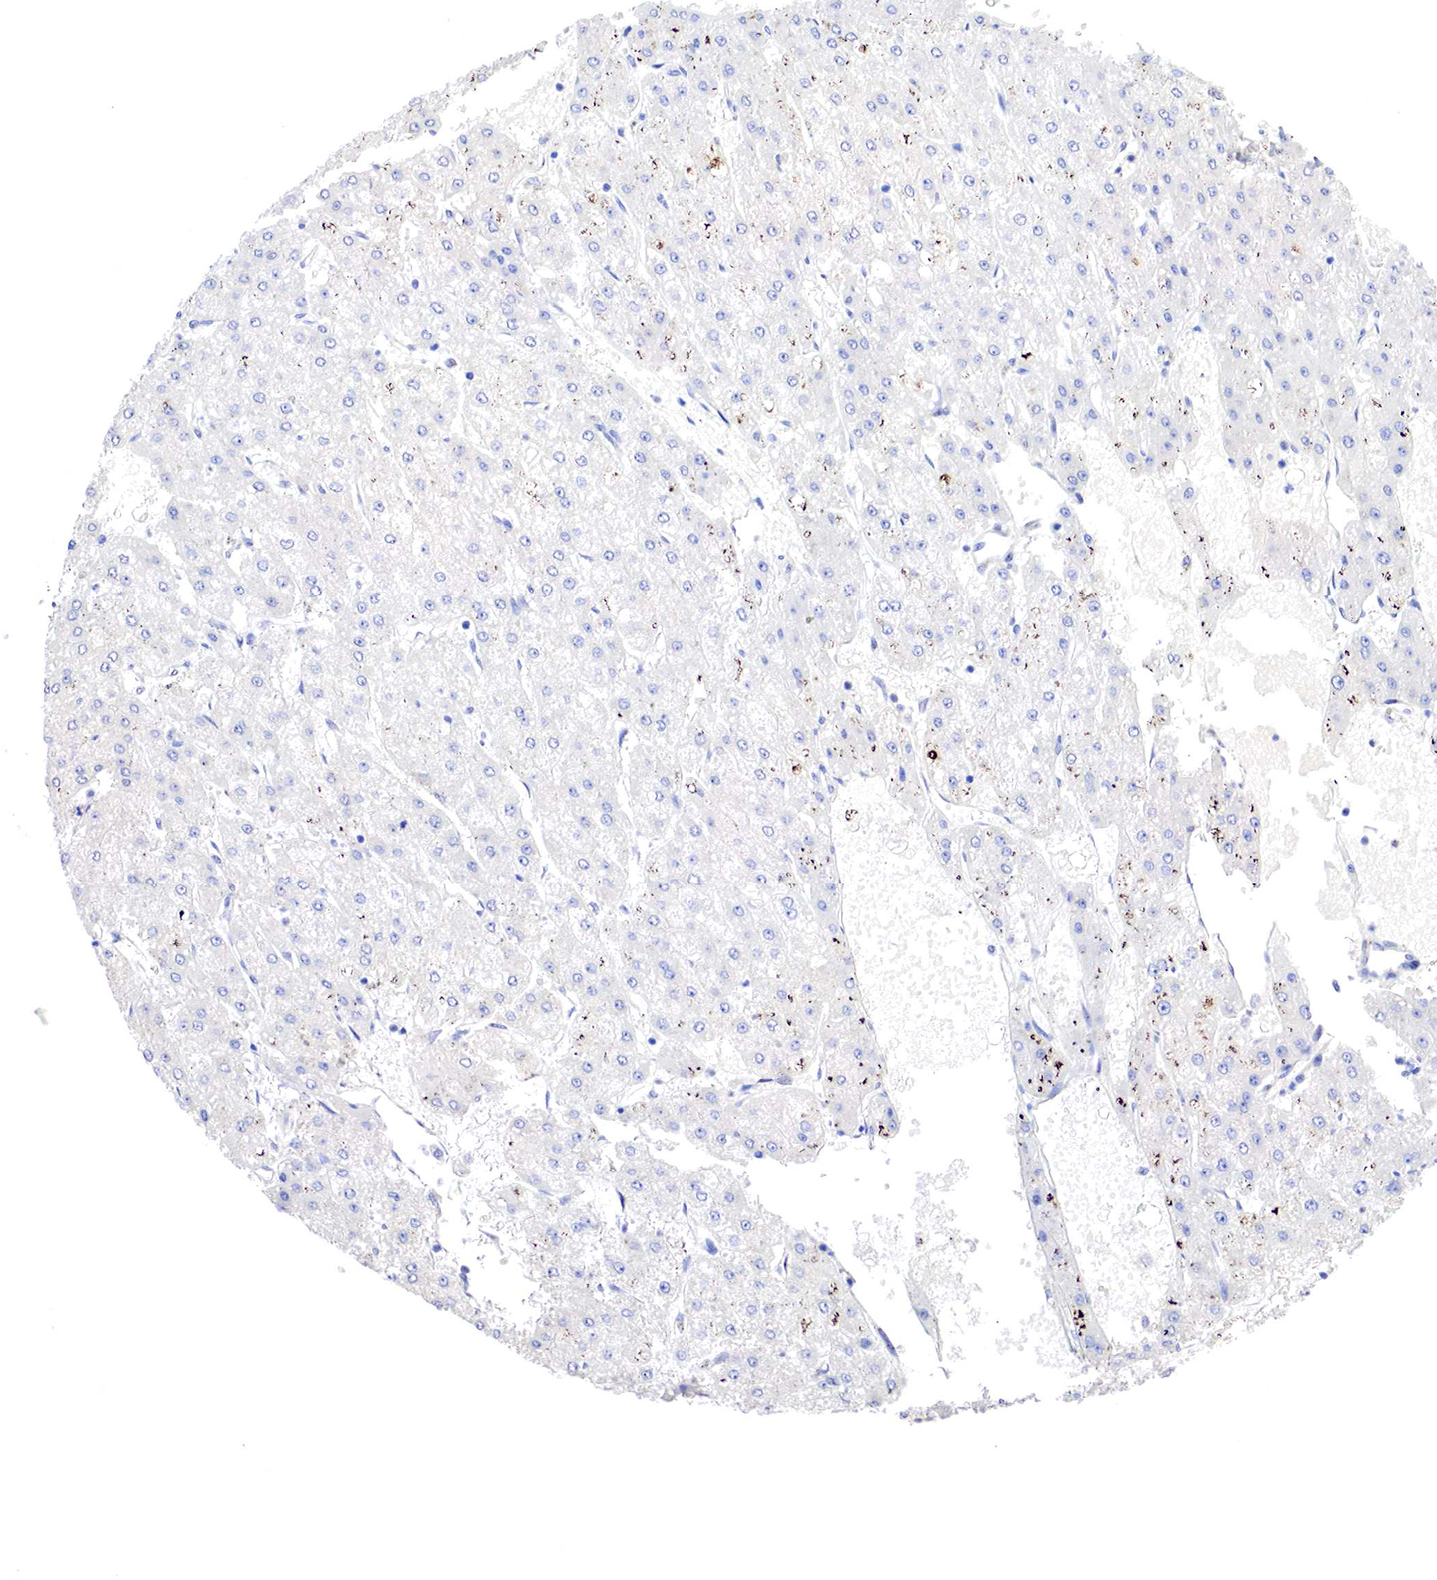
{"staining": {"intensity": "negative", "quantity": "none", "location": "none"}, "tissue": "liver cancer", "cell_type": "Tumor cells", "image_type": "cancer", "snomed": [{"axis": "morphology", "description": "Carcinoma, Hepatocellular, NOS"}, {"axis": "topography", "description": "Liver"}], "caption": "The histopathology image reveals no significant staining in tumor cells of liver cancer.", "gene": "PABIR2", "patient": {"sex": "female", "age": 52}}